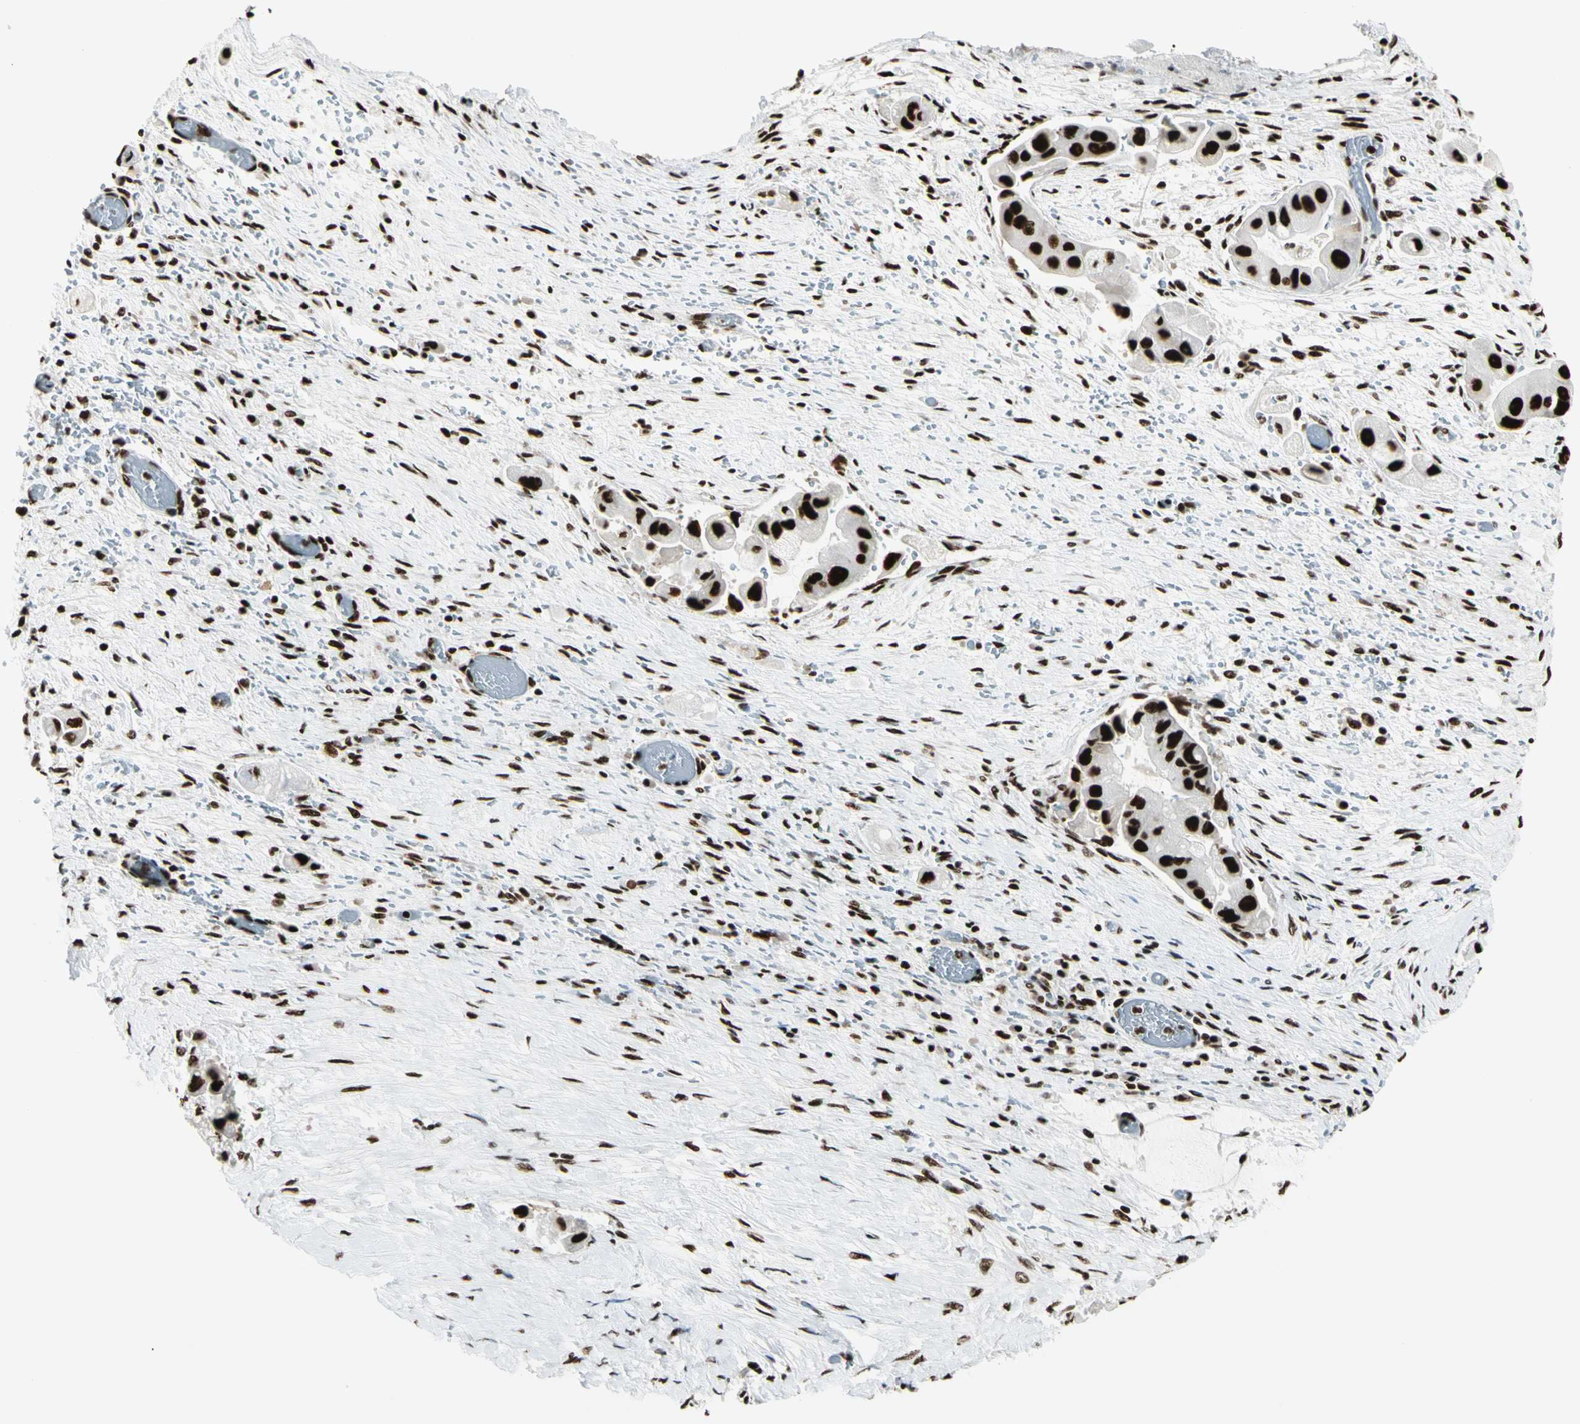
{"staining": {"intensity": "strong", "quantity": ">75%", "location": "nuclear"}, "tissue": "liver cancer", "cell_type": "Tumor cells", "image_type": "cancer", "snomed": [{"axis": "morphology", "description": "Normal tissue, NOS"}, {"axis": "morphology", "description": "Cholangiocarcinoma"}, {"axis": "topography", "description": "Liver"}, {"axis": "topography", "description": "Peripheral nerve tissue"}], "caption": "Strong nuclear protein expression is identified in about >75% of tumor cells in liver cancer (cholangiocarcinoma). Using DAB (3,3'-diaminobenzidine) (brown) and hematoxylin (blue) stains, captured at high magnification using brightfield microscopy.", "gene": "CCAR1", "patient": {"sex": "male", "age": 50}}